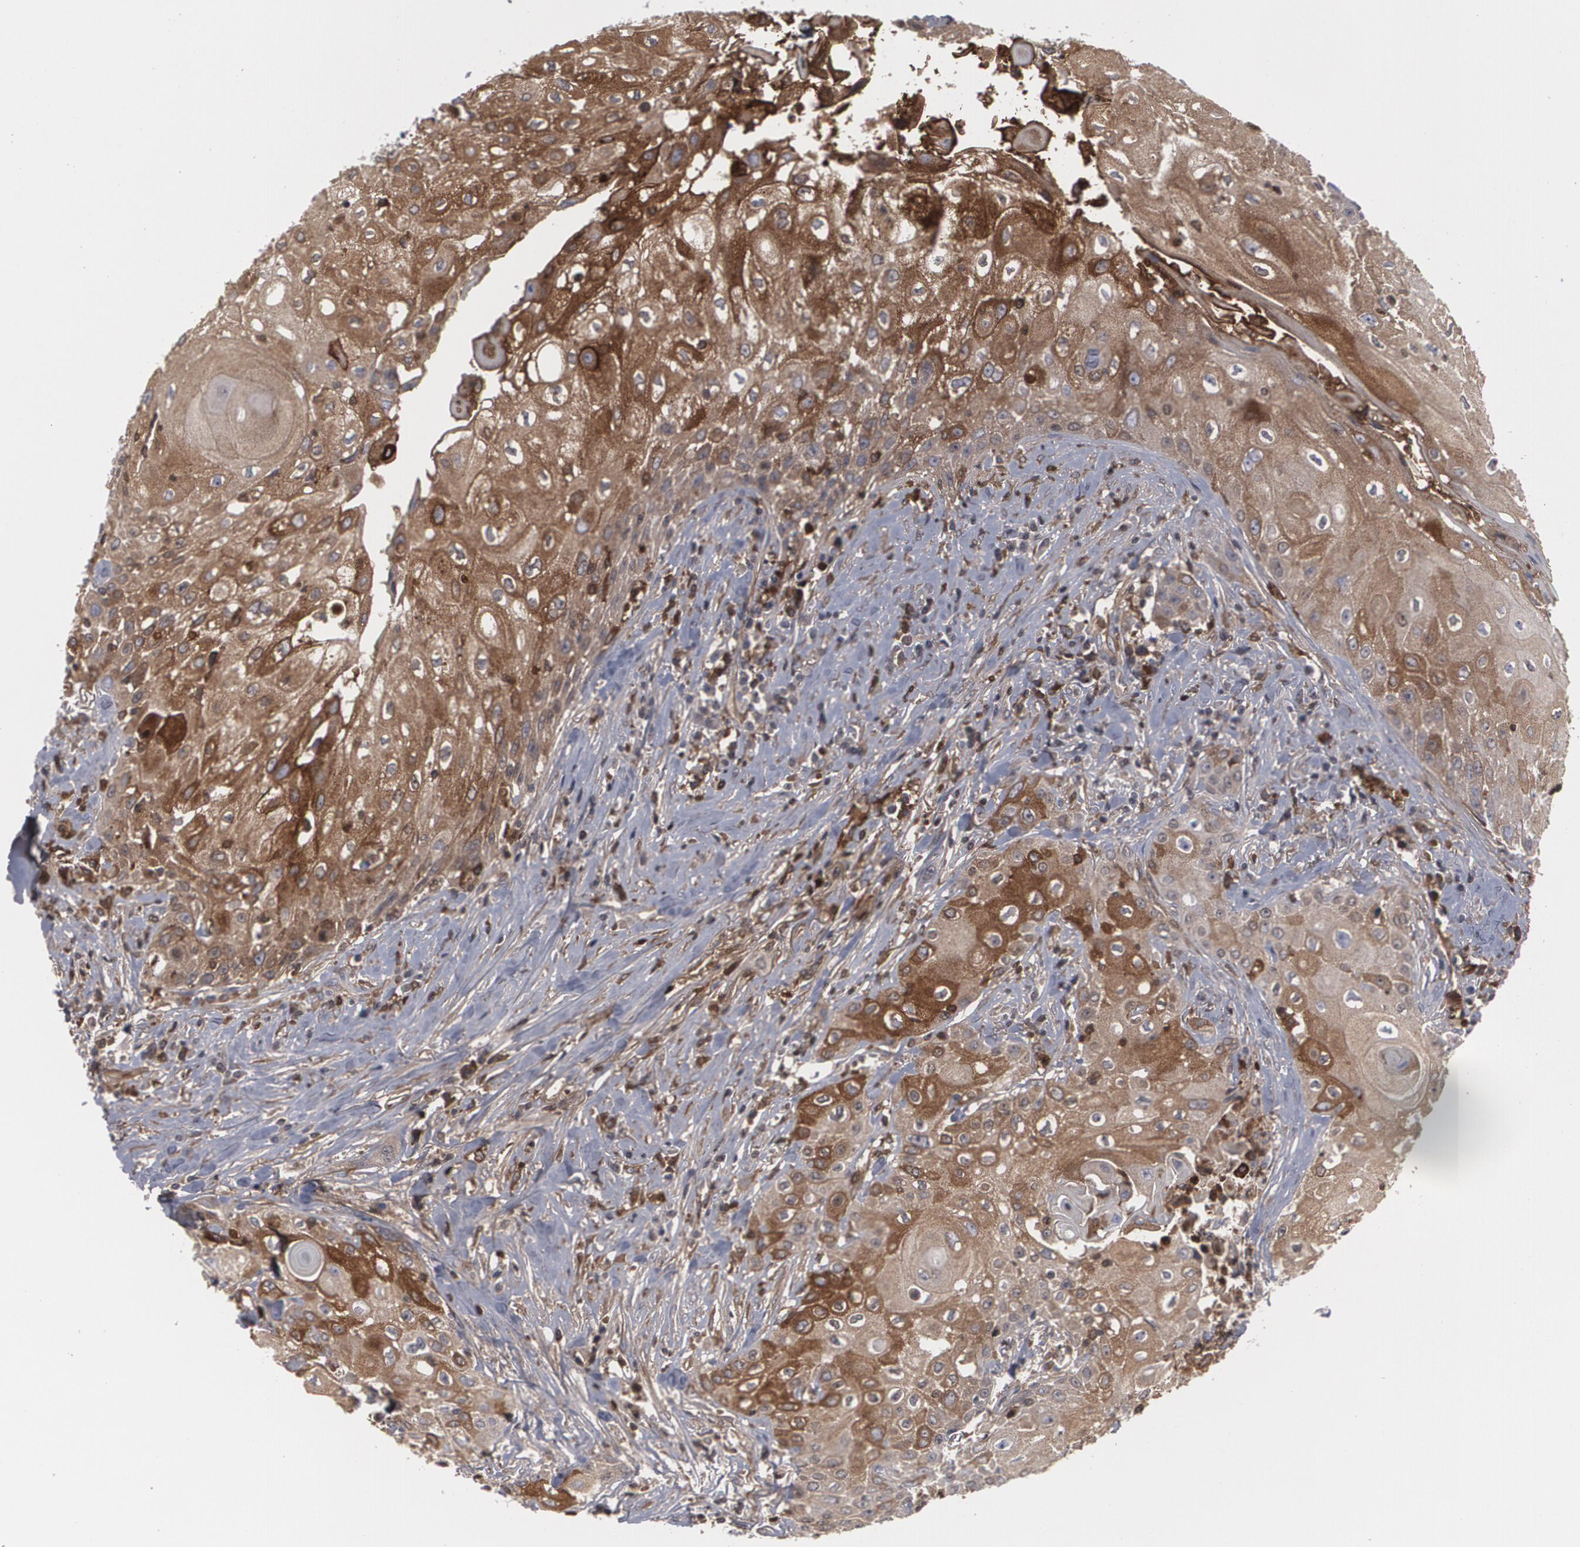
{"staining": {"intensity": "moderate", "quantity": "25%-75%", "location": "cytoplasmic/membranous,nuclear"}, "tissue": "head and neck cancer", "cell_type": "Tumor cells", "image_type": "cancer", "snomed": [{"axis": "morphology", "description": "Squamous cell carcinoma, NOS"}, {"axis": "topography", "description": "Oral tissue"}, {"axis": "topography", "description": "Head-Neck"}], "caption": "A brown stain shows moderate cytoplasmic/membranous and nuclear staining of a protein in human squamous cell carcinoma (head and neck) tumor cells.", "gene": "LRG1", "patient": {"sex": "female", "age": 82}}